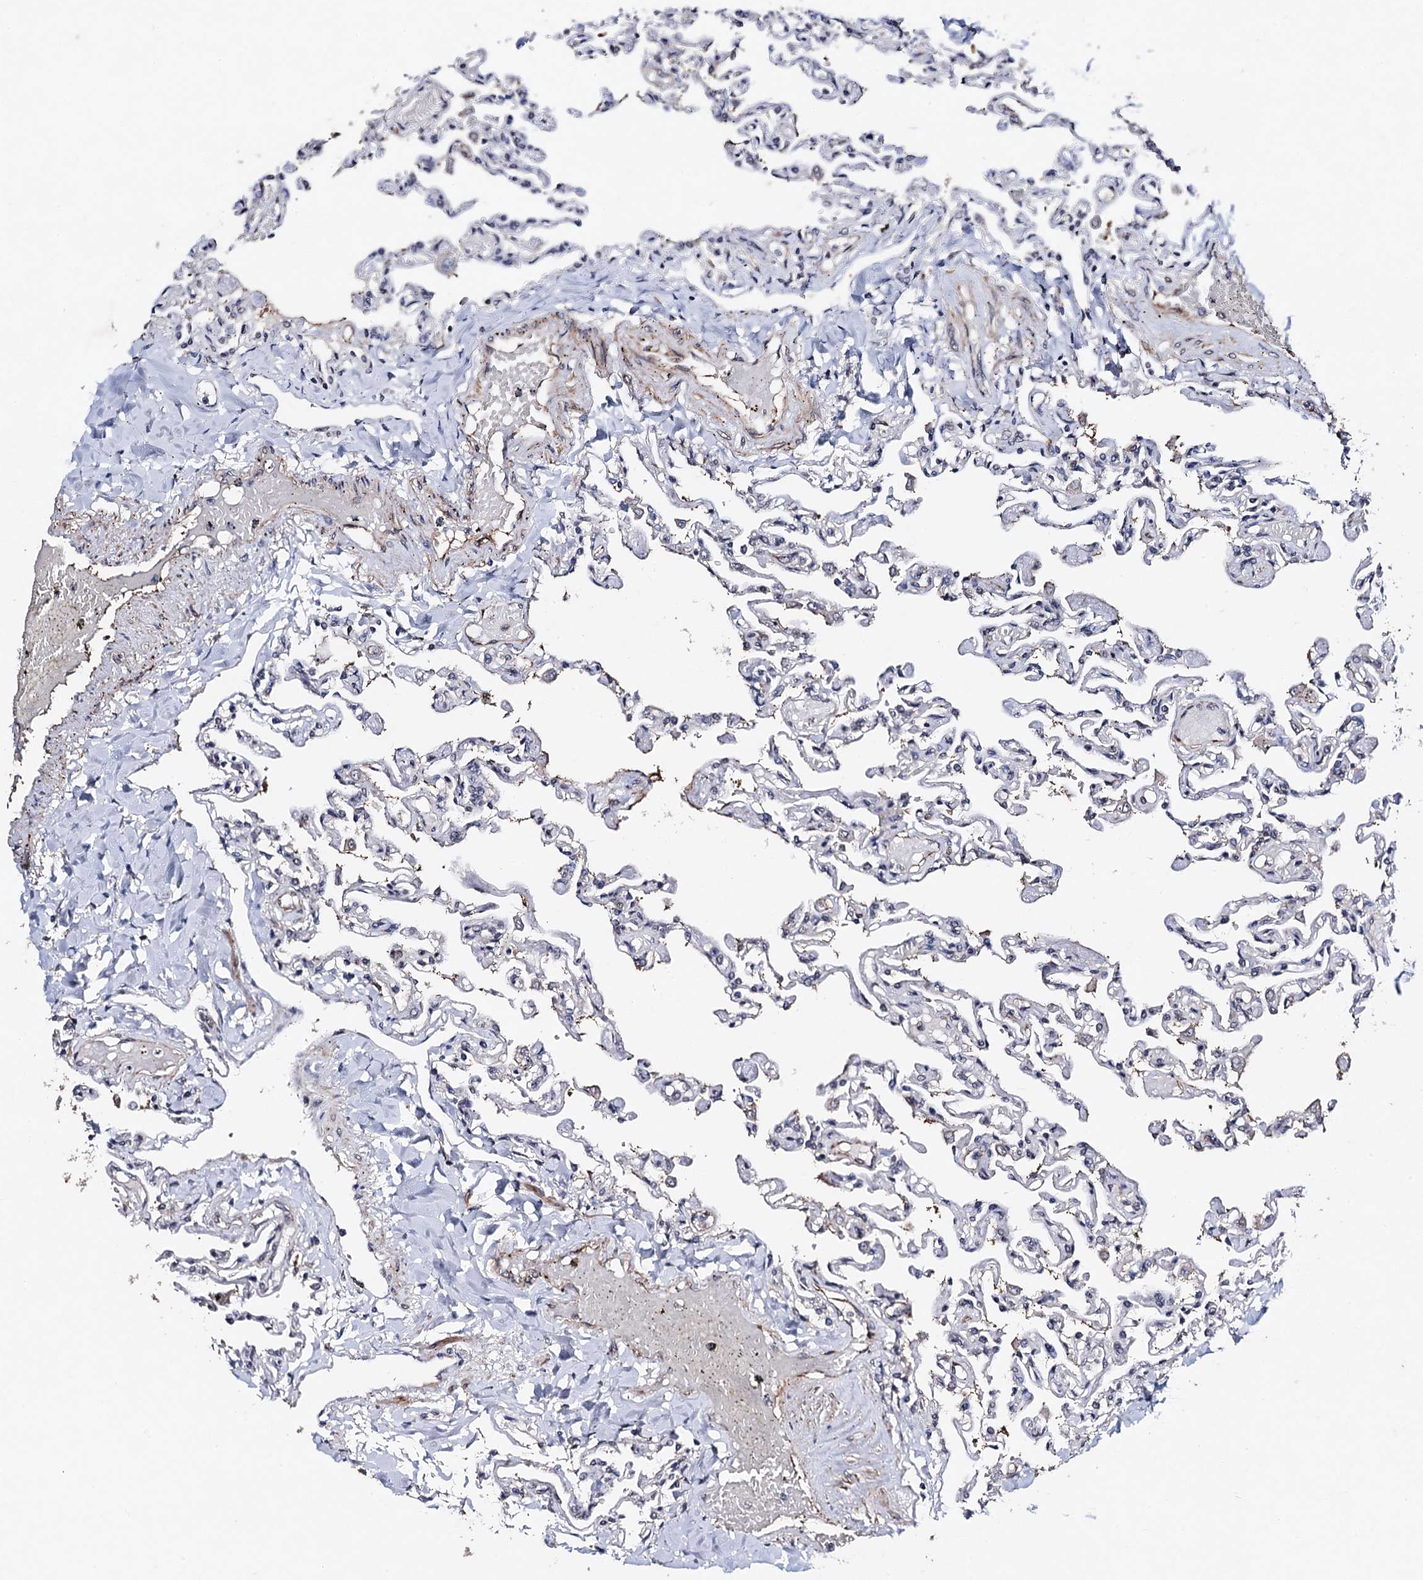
{"staining": {"intensity": "negative", "quantity": "none", "location": "none"}, "tissue": "lung", "cell_type": "Alveolar cells", "image_type": "normal", "snomed": [{"axis": "morphology", "description": "Normal tissue, NOS"}, {"axis": "topography", "description": "Lung"}], "caption": "Alveolar cells show no significant staining in normal lung. The staining was performed using DAB to visualize the protein expression in brown, while the nuclei were stained in blue with hematoxylin (Magnification: 20x).", "gene": "PPTC7", "patient": {"sex": "male", "age": 21}}